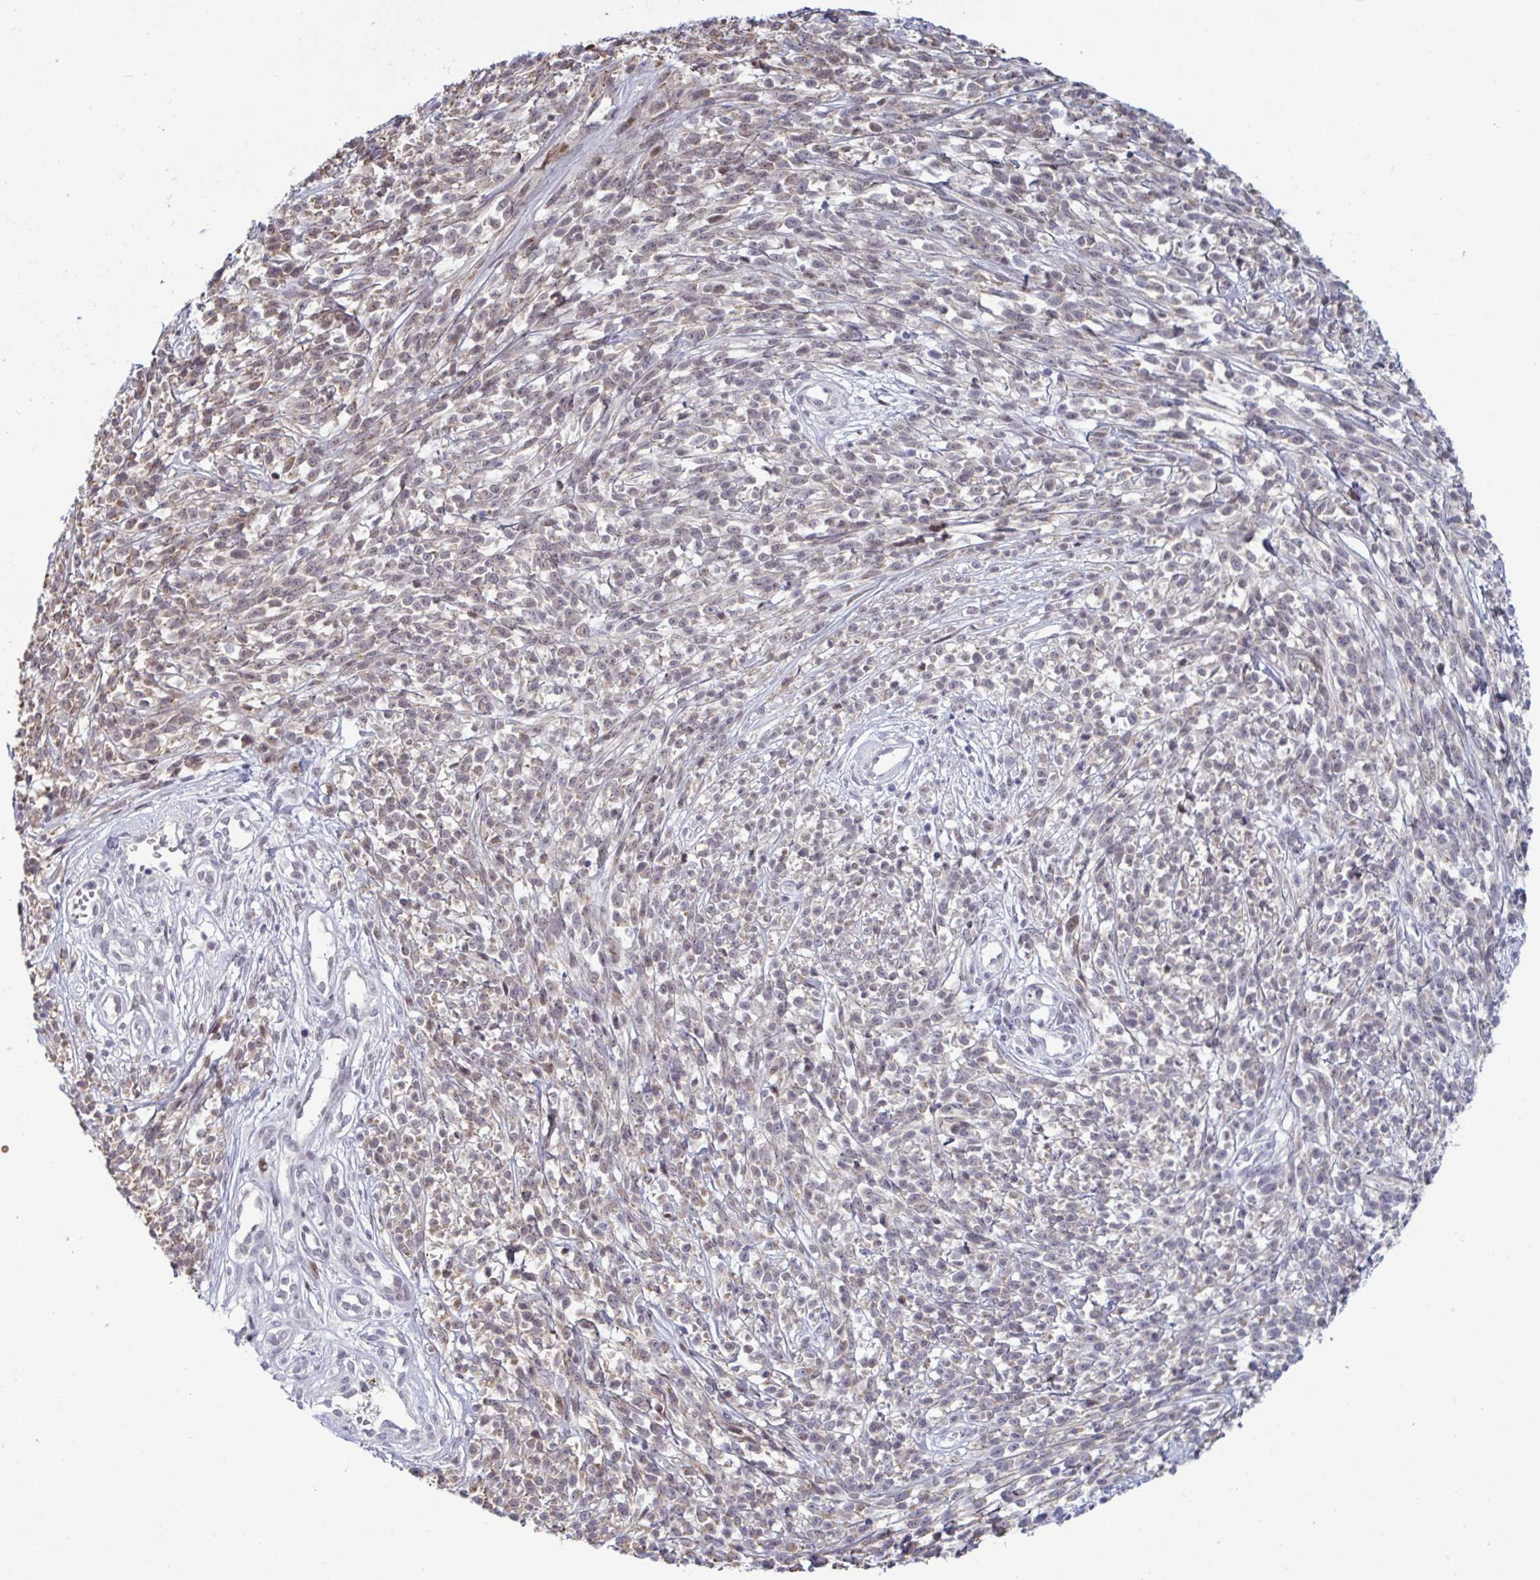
{"staining": {"intensity": "weak", "quantity": "25%-75%", "location": "cytoplasmic/membranous"}, "tissue": "melanoma", "cell_type": "Tumor cells", "image_type": "cancer", "snomed": [{"axis": "morphology", "description": "Malignant melanoma, NOS"}, {"axis": "topography", "description": "Skin"}, {"axis": "topography", "description": "Skin of trunk"}], "caption": "Melanoma stained for a protein (brown) reveals weak cytoplasmic/membranous positive expression in about 25%-75% of tumor cells.", "gene": "TCEAL8", "patient": {"sex": "male", "age": 74}}